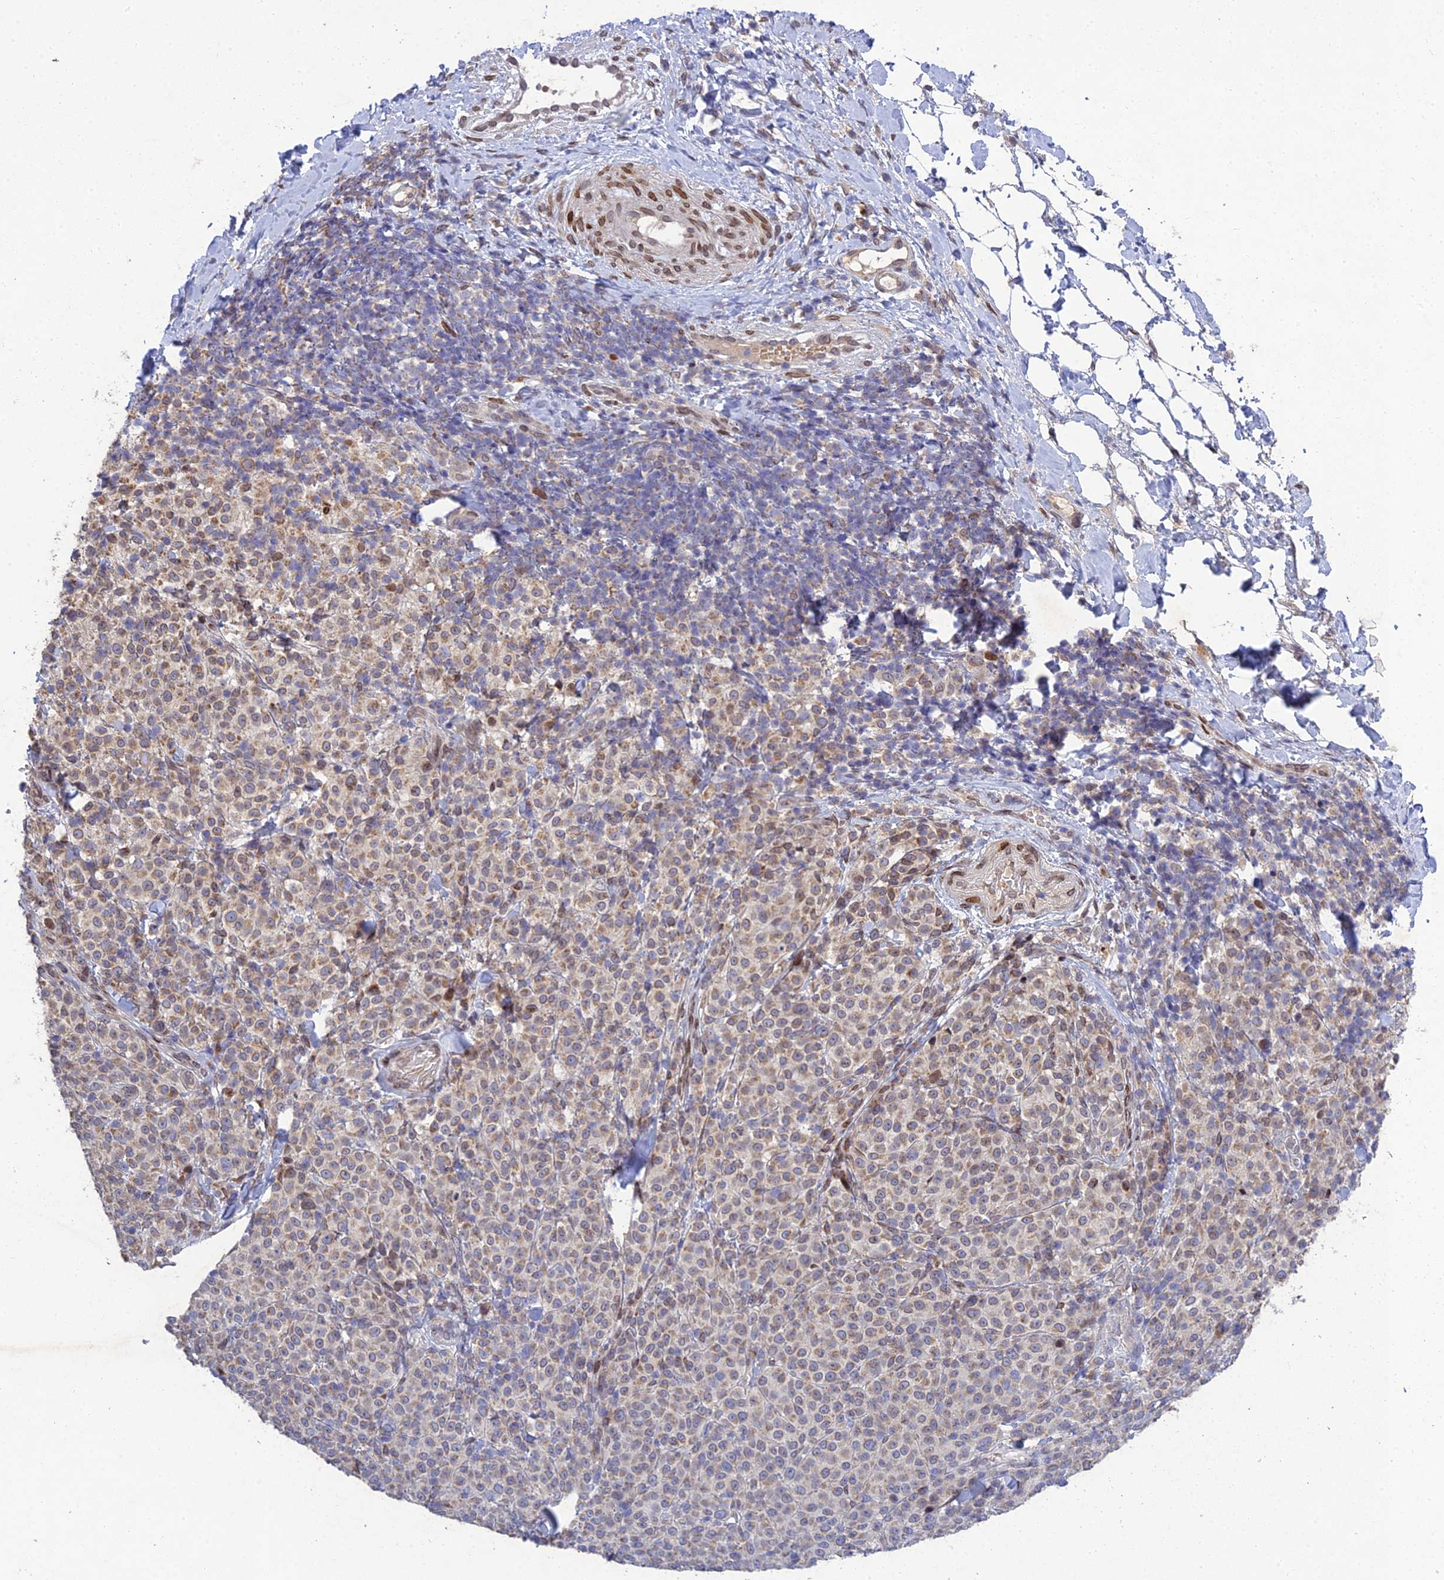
{"staining": {"intensity": "moderate", "quantity": "25%-75%", "location": "cytoplasmic/membranous"}, "tissue": "melanoma", "cell_type": "Tumor cells", "image_type": "cancer", "snomed": [{"axis": "morphology", "description": "Normal tissue, NOS"}, {"axis": "morphology", "description": "Malignant melanoma, NOS"}, {"axis": "topography", "description": "Skin"}], "caption": "Moderate cytoplasmic/membranous staining for a protein is identified in about 25%-75% of tumor cells of malignant melanoma using IHC.", "gene": "MGAT2", "patient": {"sex": "female", "age": 34}}